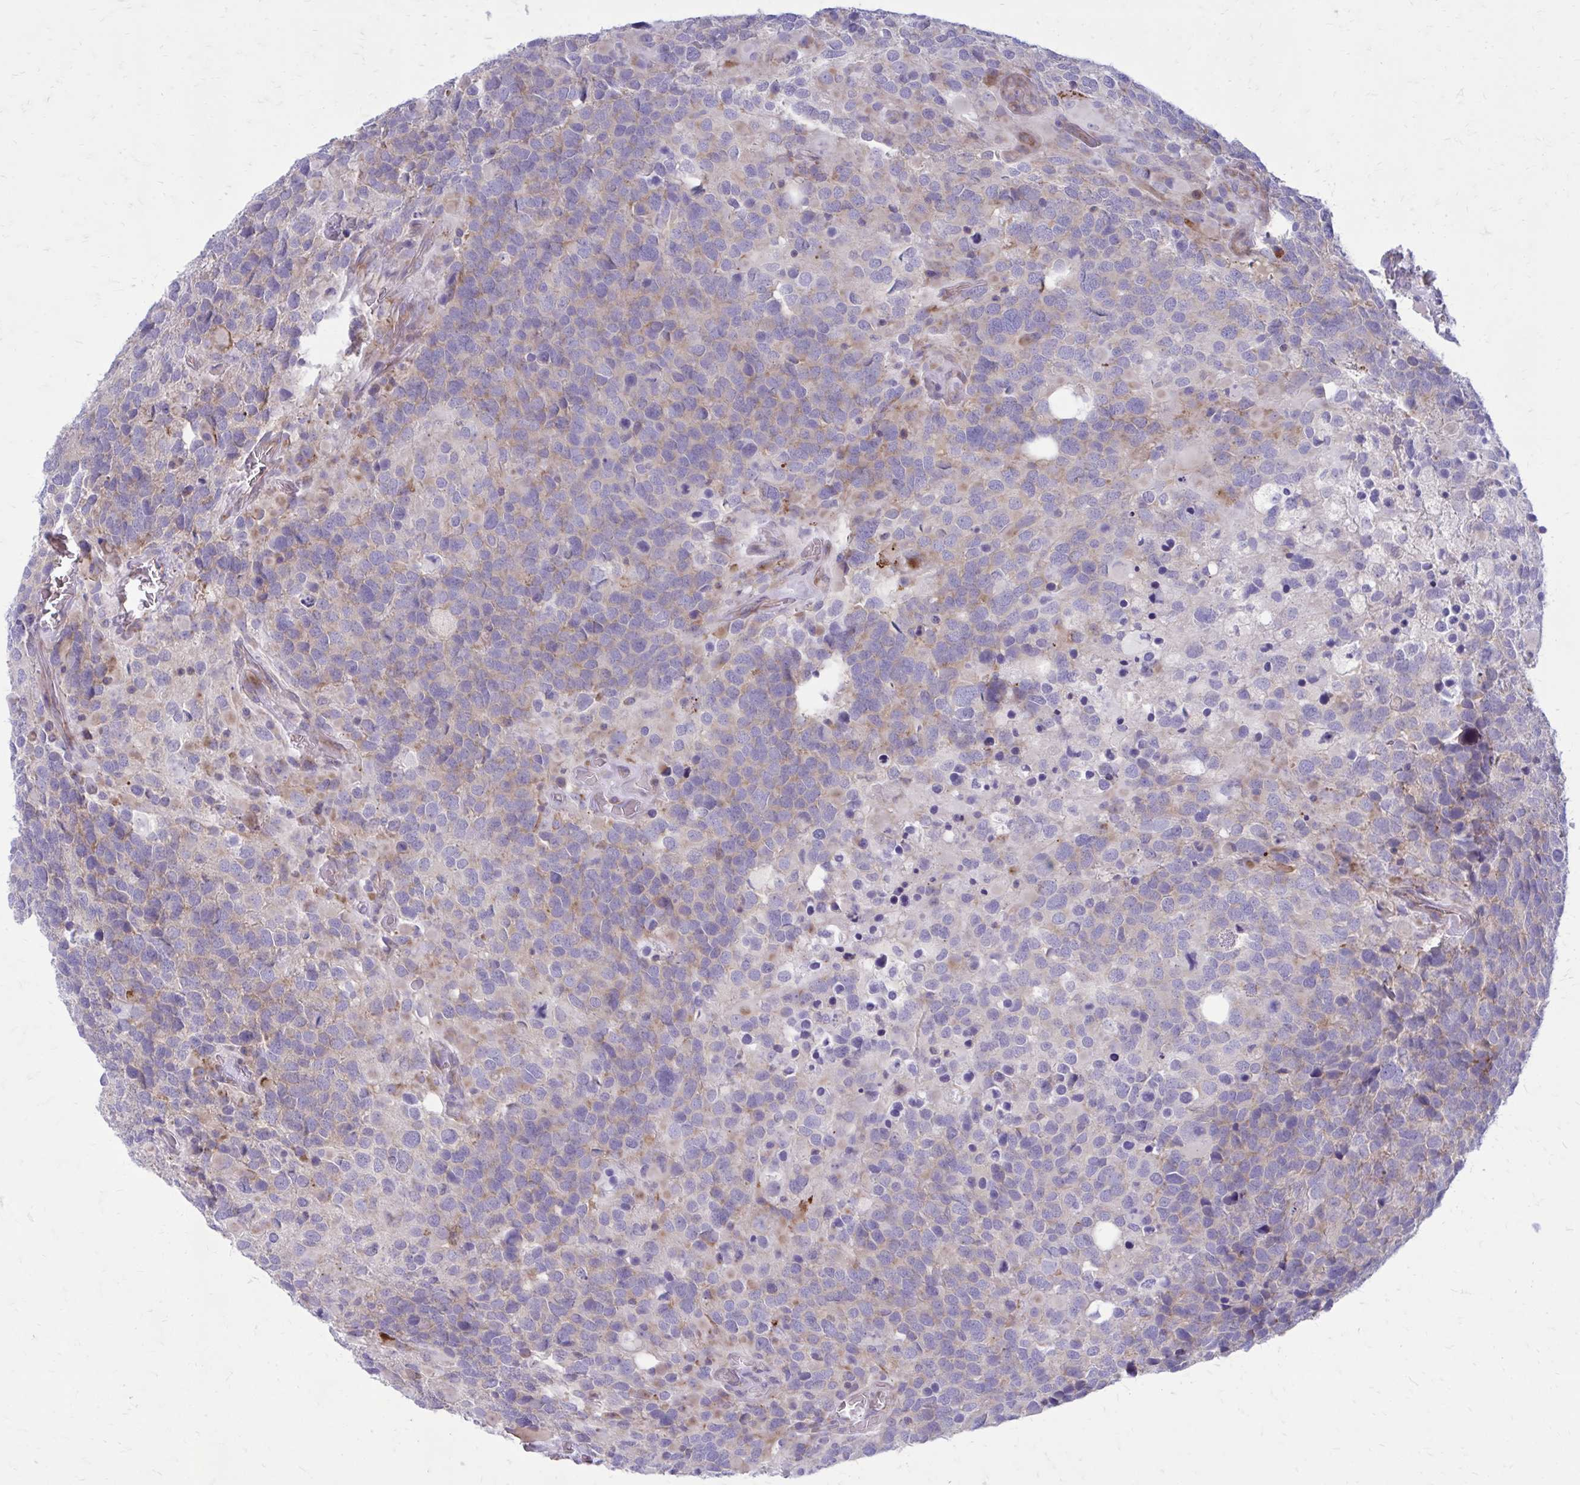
{"staining": {"intensity": "weak", "quantity": "<25%", "location": "cytoplasmic/membranous"}, "tissue": "glioma", "cell_type": "Tumor cells", "image_type": "cancer", "snomed": [{"axis": "morphology", "description": "Glioma, malignant, High grade"}, {"axis": "topography", "description": "Brain"}], "caption": "High magnification brightfield microscopy of malignant high-grade glioma stained with DAB (brown) and counterstained with hematoxylin (blue): tumor cells show no significant expression.", "gene": "GIGYF2", "patient": {"sex": "female", "age": 40}}